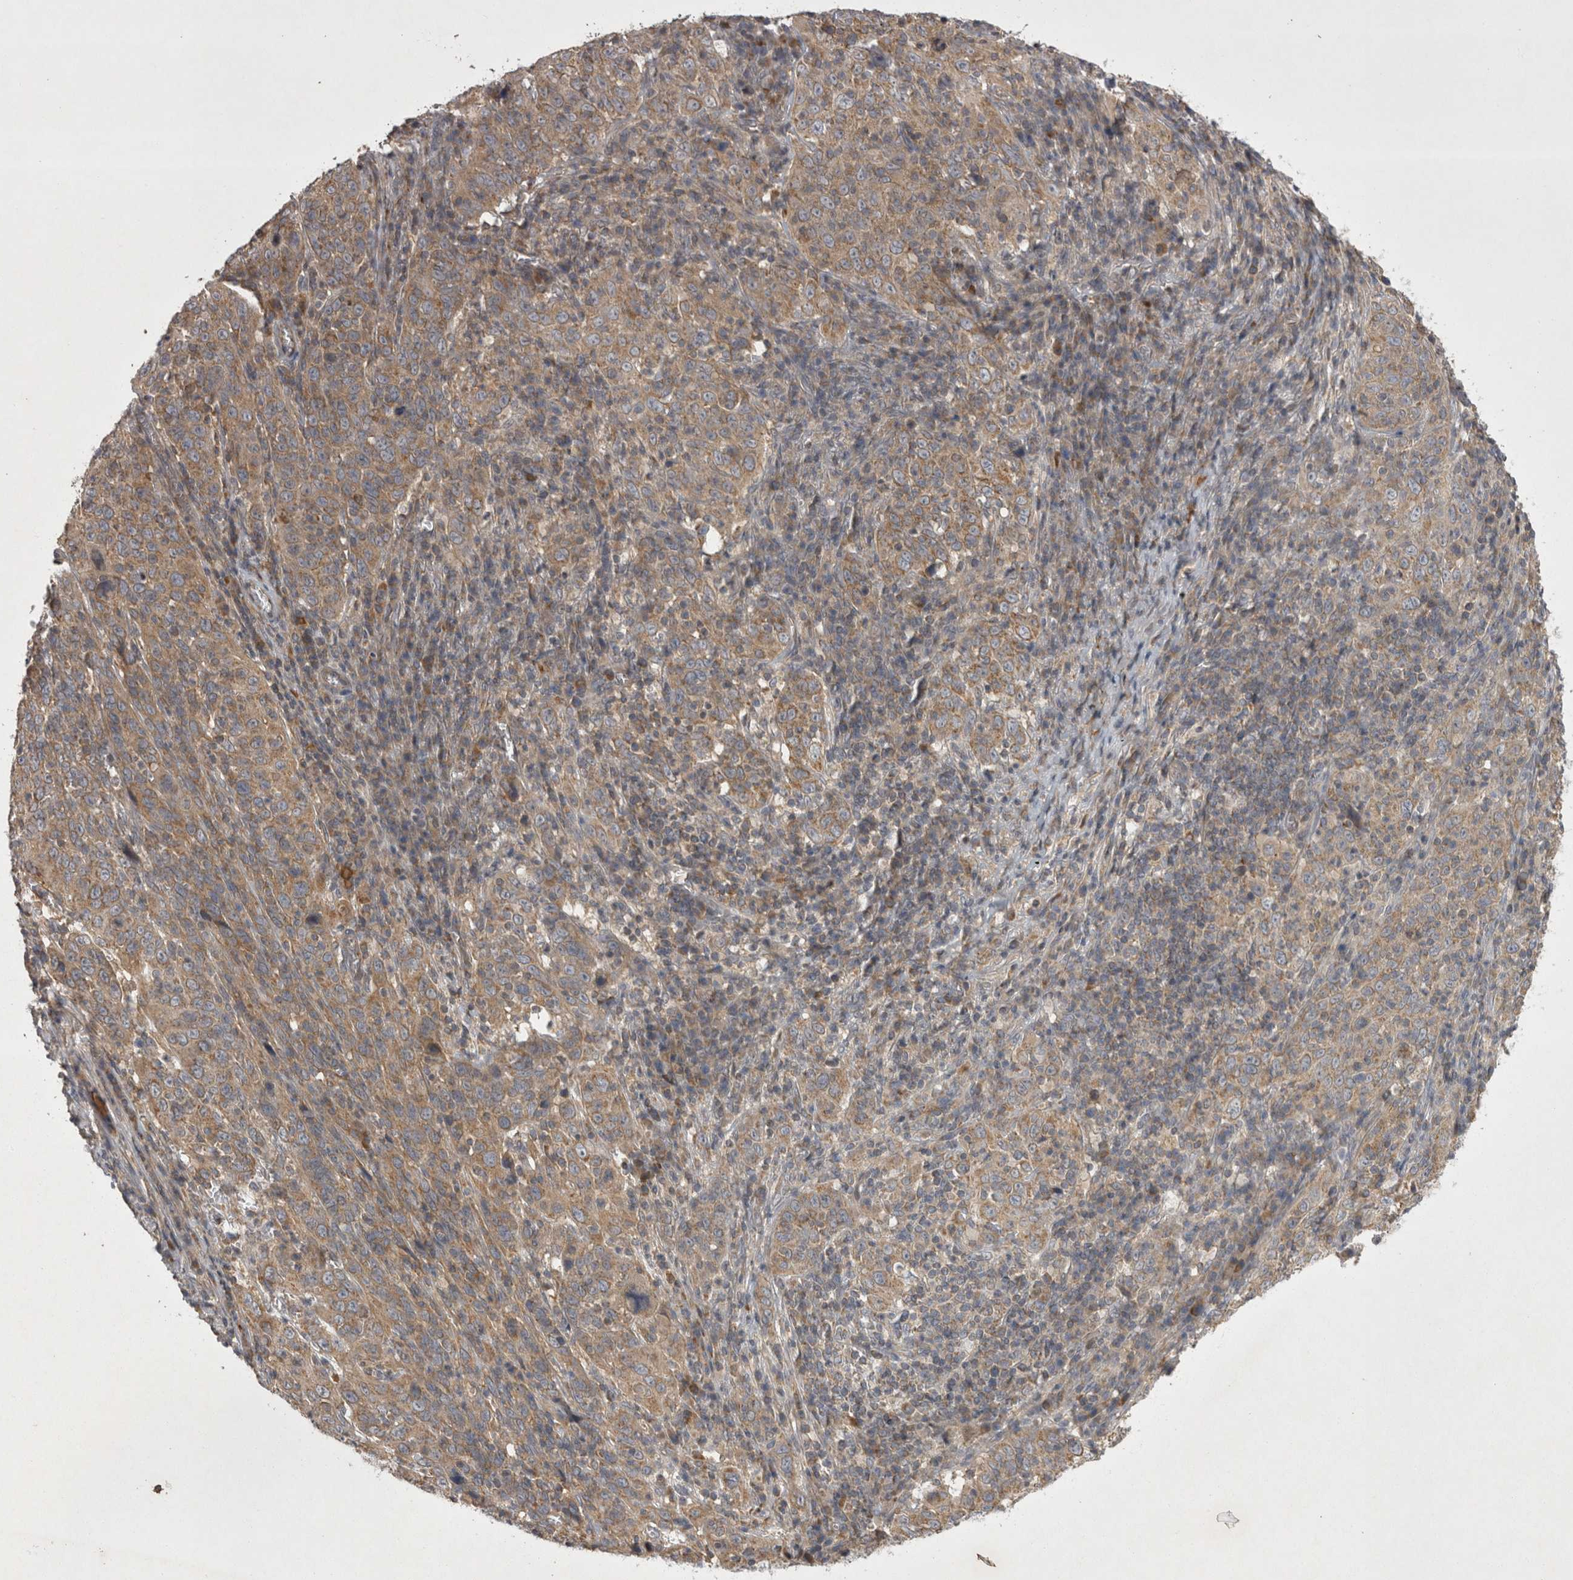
{"staining": {"intensity": "weak", "quantity": ">75%", "location": "cytoplasmic/membranous"}, "tissue": "cervical cancer", "cell_type": "Tumor cells", "image_type": "cancer", "snomed": [{"axis": "morphology", "description": "Squamous cell carcinoma, NOS"}, {"axis": "topography", "description": "Cervix"}], "caption": "Protein expression analysis of cervical squamous cell carcinoma demonstrates weak cytoplasmic/membranous staining in about >75% of tumor cells.", "gene": "TSPOAP1", "patient": {"sex": "female", "age": 46}}